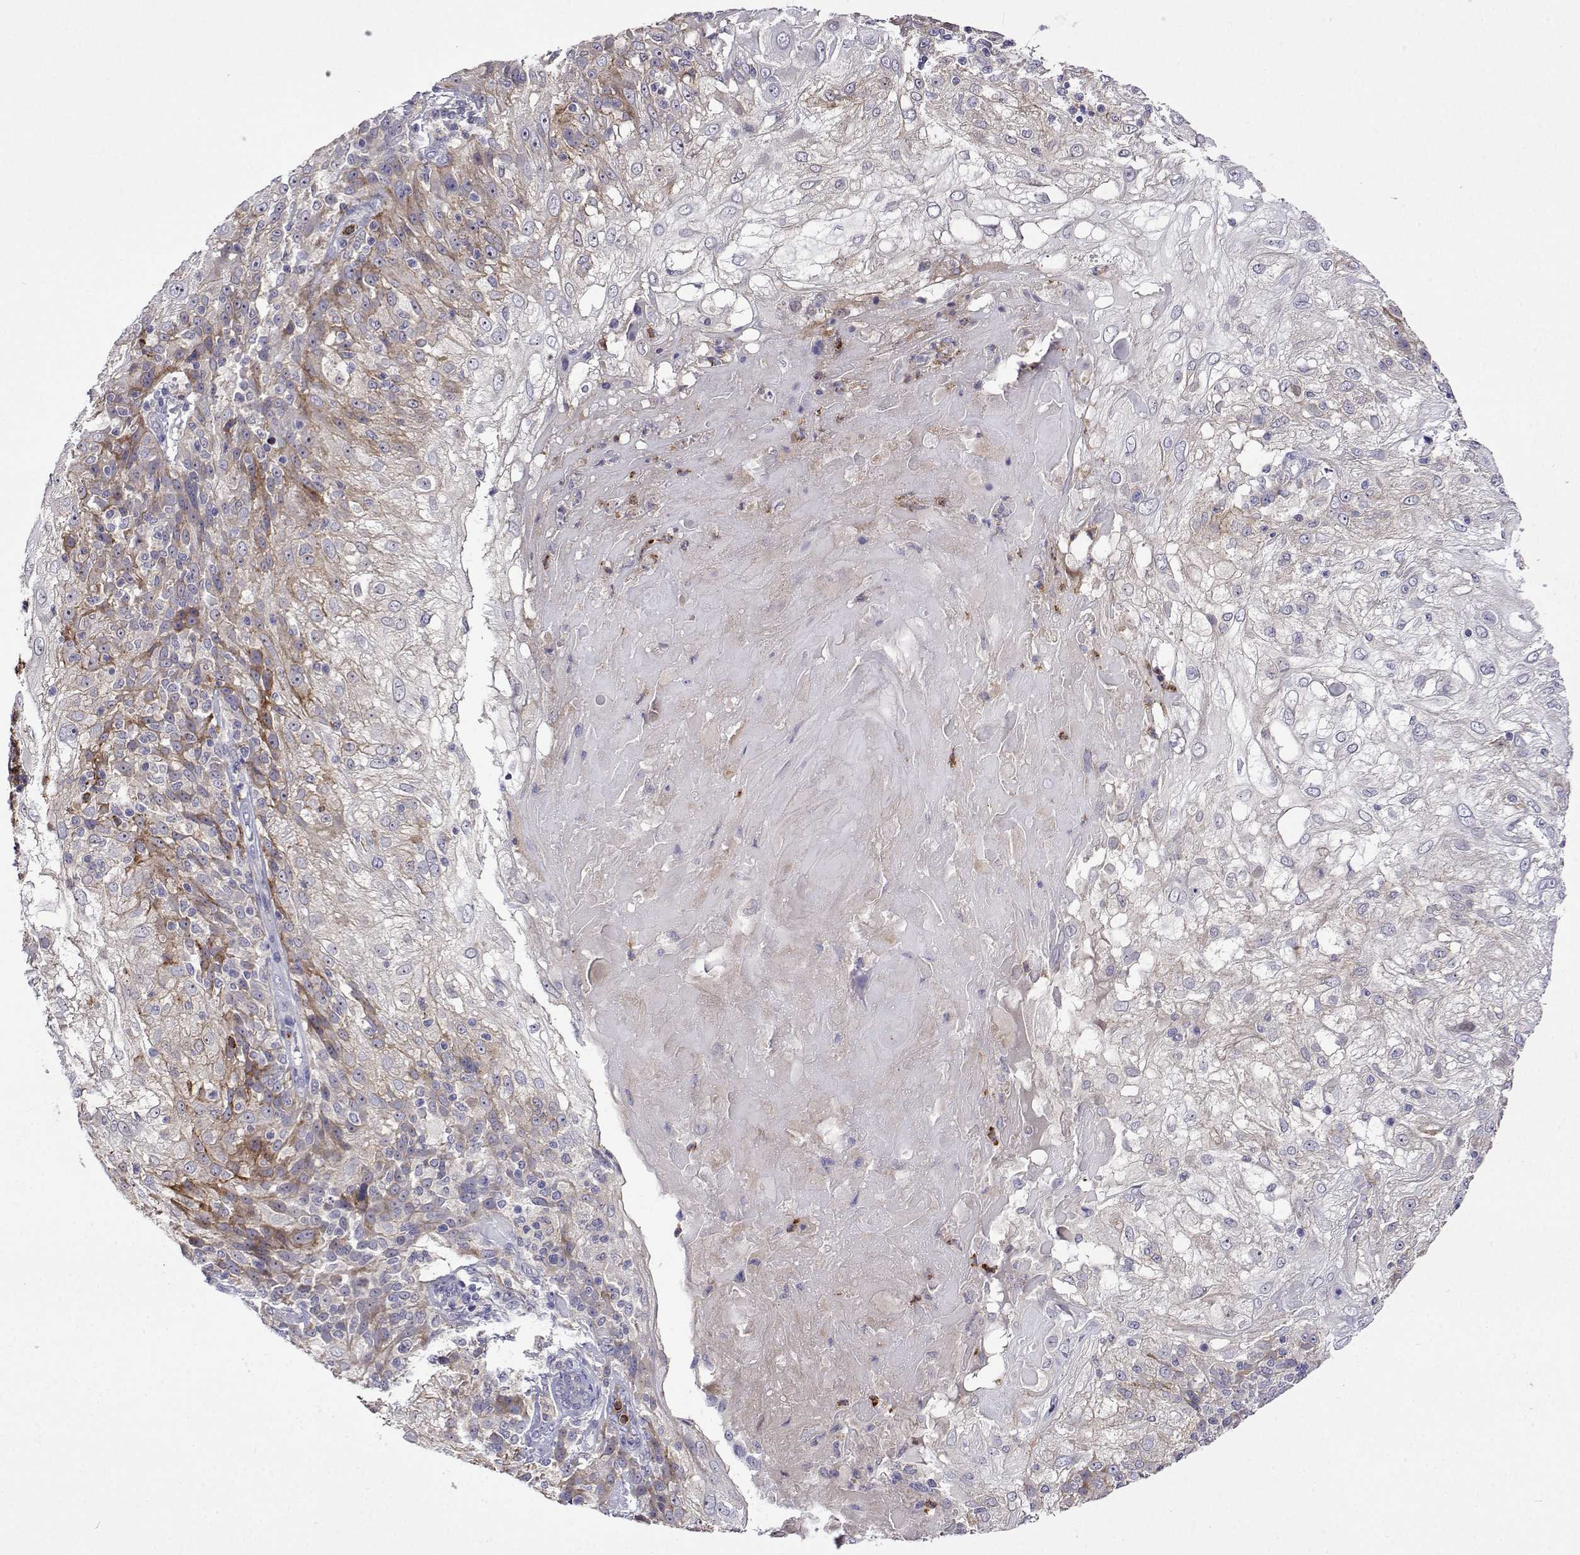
{"staining": {"intensity": "moderate", "quantity": "<25%", "location": "cytoplasmic/membranous"}, "tissue": "skin cancer", "cell_type": "Tumor cells", "image_type": "cancer", "snomed": [{"axis": "morphology", "description": "Normal tissue, NOS"}, {"axis": "morphology", "description": "Squamous cell carcinoma, NOS"}, {"axis": "topography", "description": "Skin"}], "caption": "Protein staining reveals moderate cytoplasmic/membranous positivity in about <25% of tumor cells in skin cancer. (brown staining indicates protein expression, while blue staining denotes nuclei).", "gene": "SULT2A1", "patient": {"sex": "female", "age": 83}}